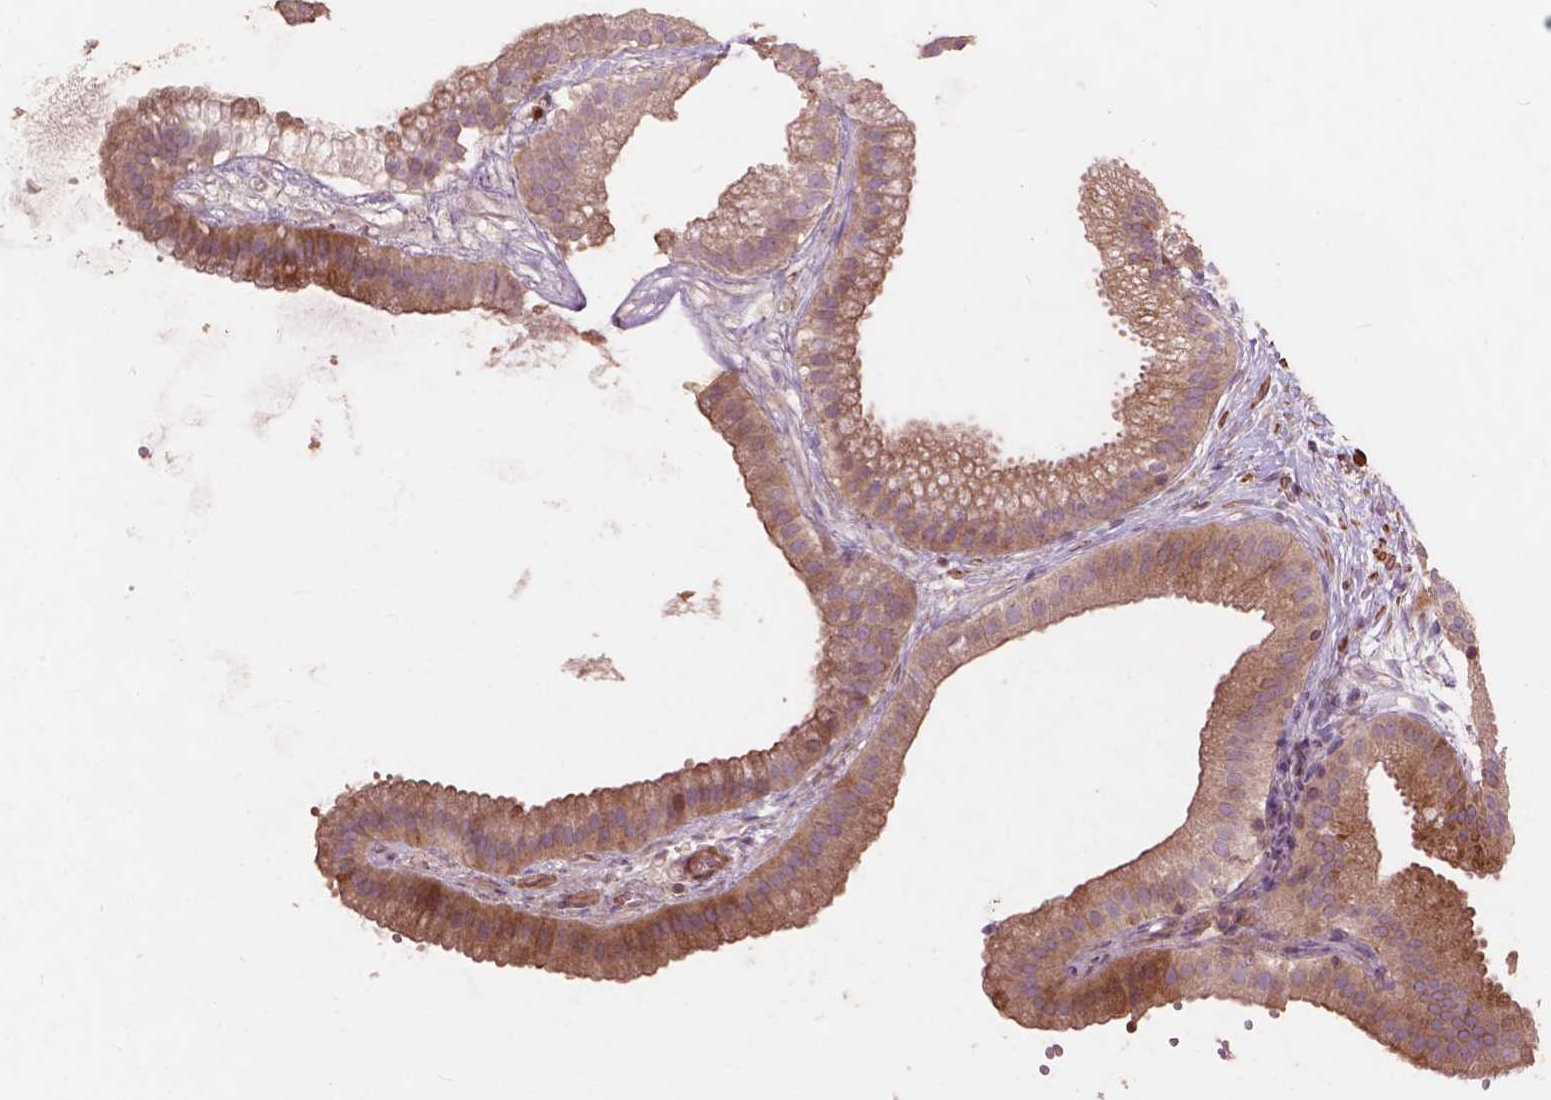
{"staining": {"intensity": "strong", "quantity": "<25%", "location": "cytoplasmic/membranous"}, "tissue": "gallbladder", "cell_type": "Glandular cells", "image_type": "normal", "snomed": [{"axis": "morphology", "description": "Normal tissue, NOS"}, {"axis": "topography", "description": "Gallbladder"}], "caption": "Immunohistochemistry photomicrograph of normal human gallbladder stained for a protein (brown), which demonstrates medium levels of strong cytoplasmic/membranous positivity in approximately <25% of glandular cells.", "gene": "FNIP1", "patient": {"sex": "female", "age": 63}}